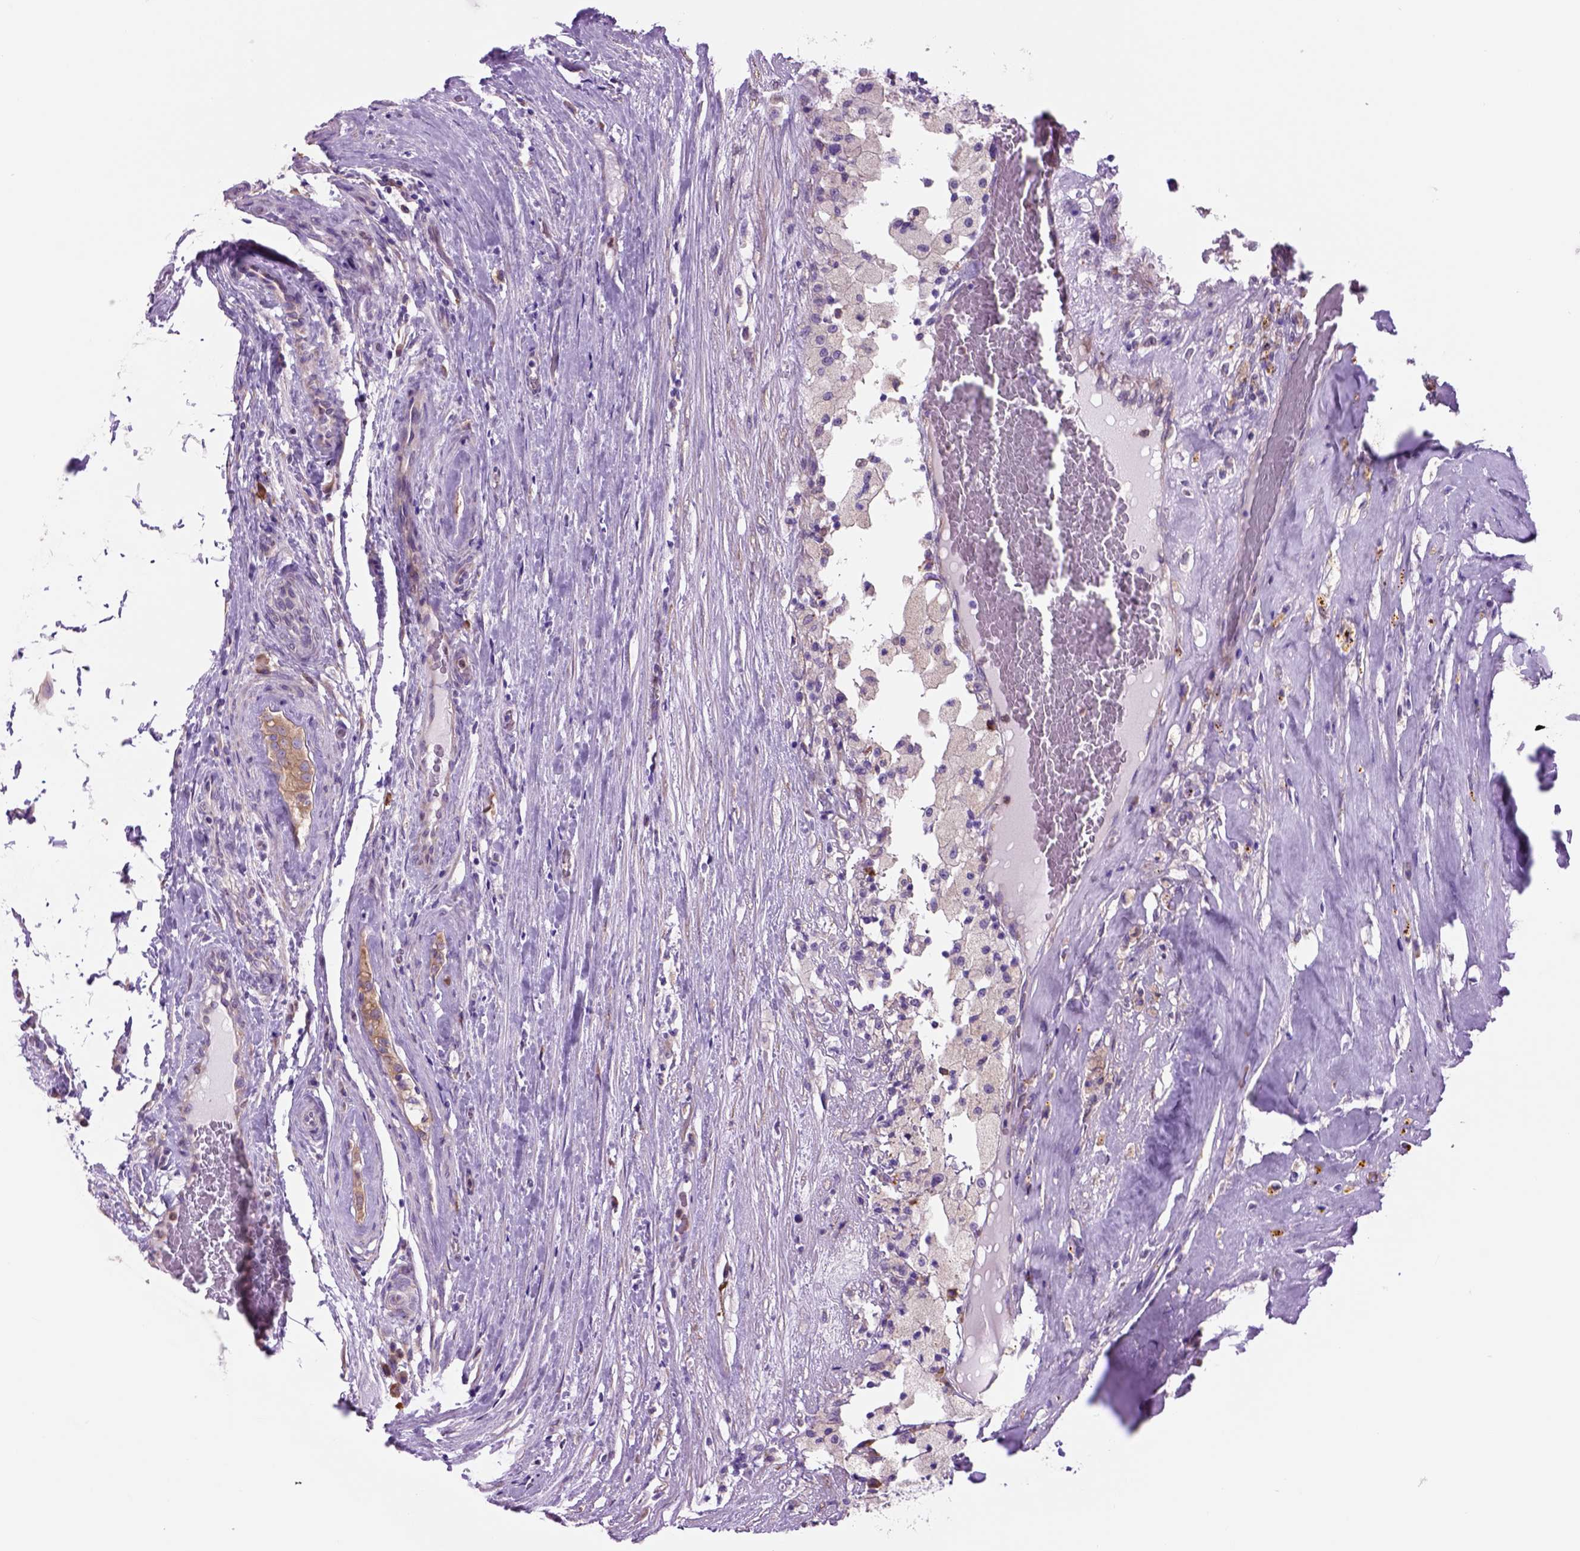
{"staining": {"intensity": "moderate", "quantity": "<25%", "location": "cytoplasmic/membranous"}, "tissue": "testis cancer", "cell_type": "Tumor cells", "image_type": "cancer", "snomed": [{"axis": "morphology", "description": "Seminoma, NOS"}, {"axis": "morphology", "description": "Carcinoma, Embryonal, NOS"}, {"axis": "topography", "description": "Testis"}], "caption": "Protein staining displays moderate cytoplasmic/membranous positivity in approximately <25% of tumor cells in testis embryonal carcinoma.", "gene": "PIAS3", "patient": {"sex": "male", "age": 41}}